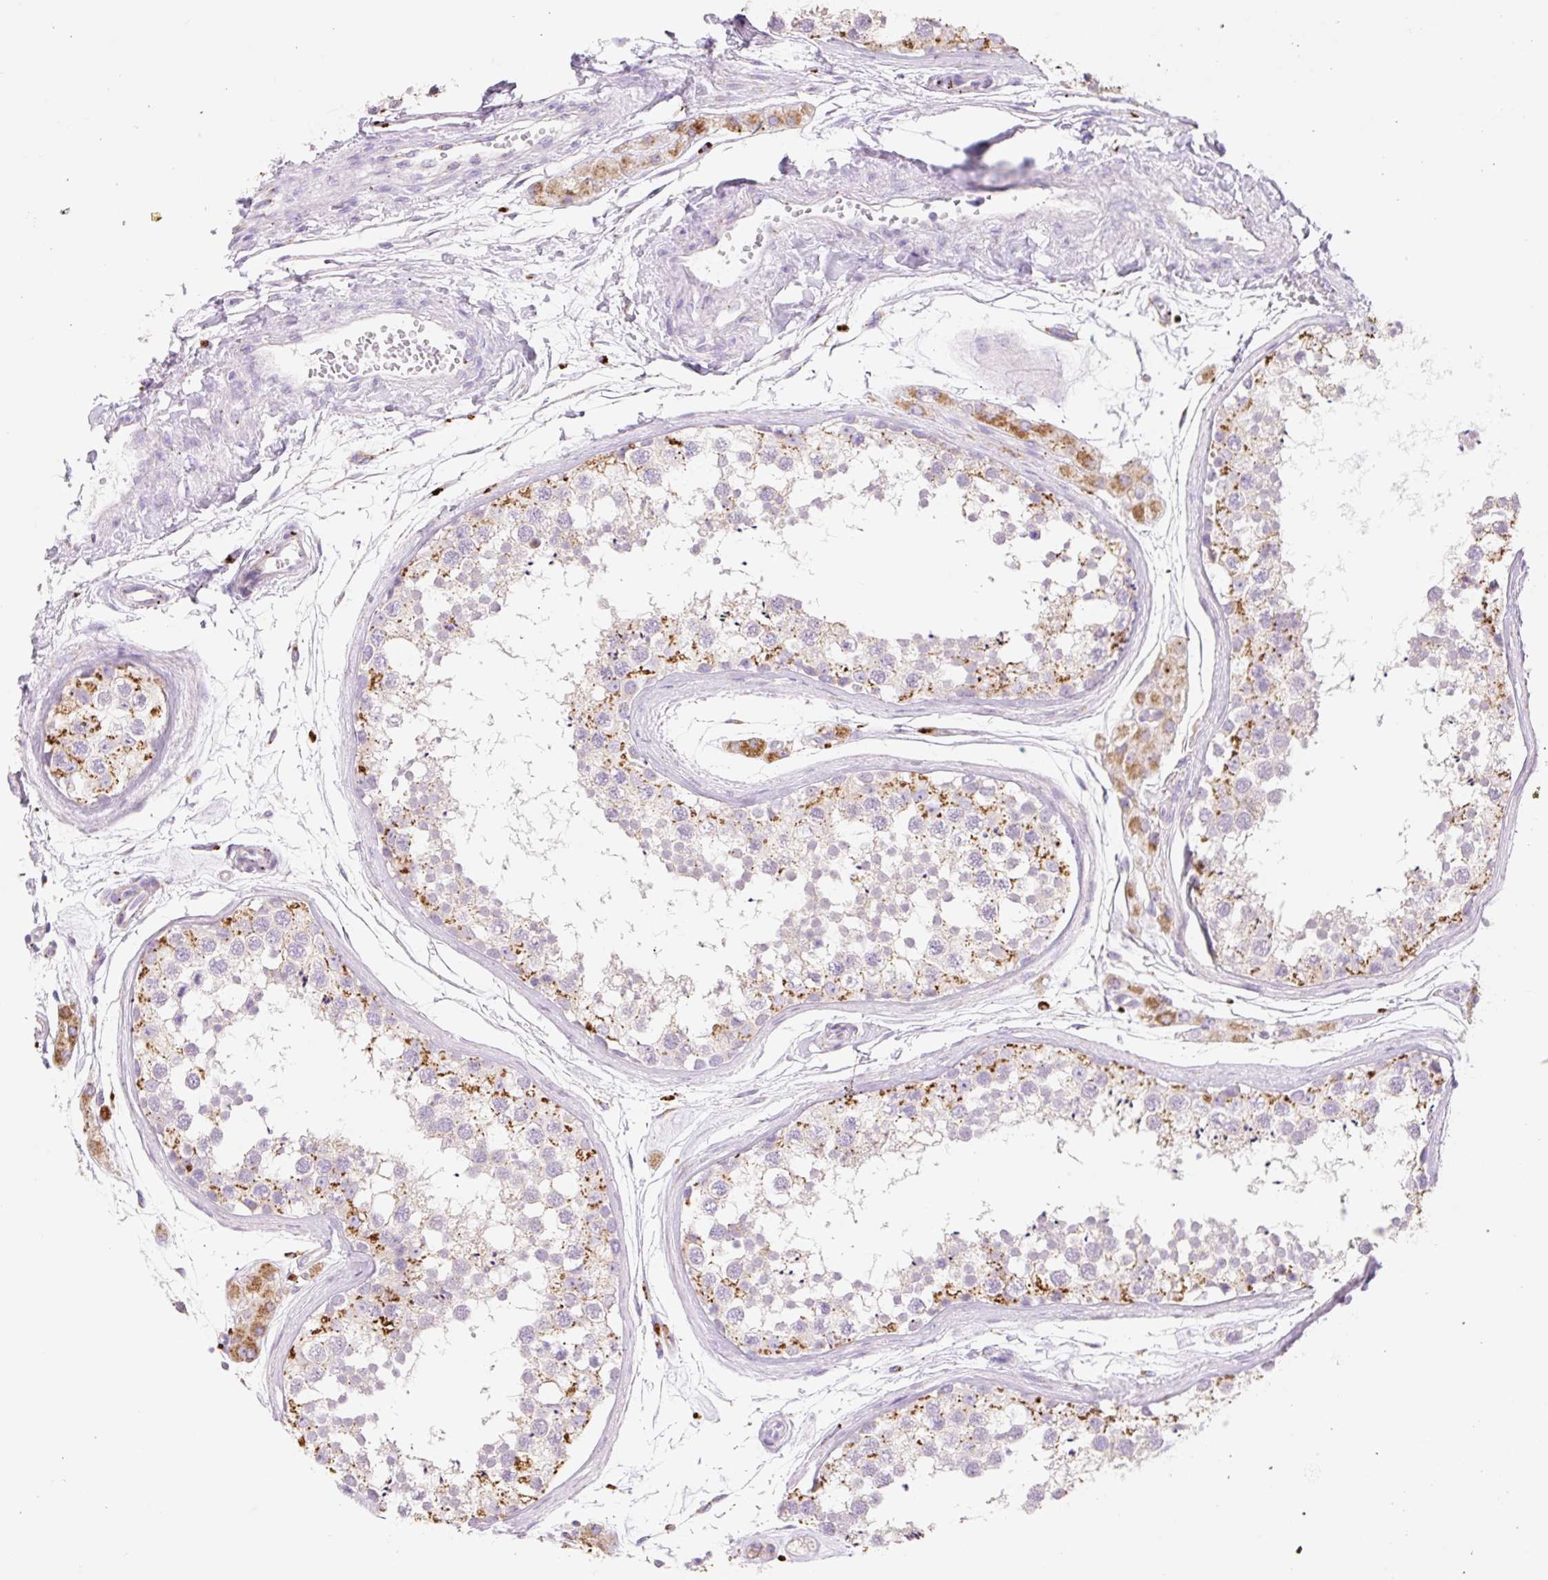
{"staining": {"intensity": "moderate", "quantity": "25%-75%", "location": "cytoplasmic/membranous"}, "tissue": "testis", "cell_type": "Cells in seminiferous ducts", "image_type": "normal", "snomed": [{"axis": "morphology", "description": "Normal tissue, NOS"}, {"axis": "topography", "description": "Testis"}], "caption": "IHC photomicrograph of normal human testis stained for a protein (brown), which demonstrates medium levels of moderate cytoplasmic/membranous positivity in about 25%-75% of cells in seminiferous ducts.", "gene": "CLEC3A", "patient": {"sex": "male", "age": 56}}